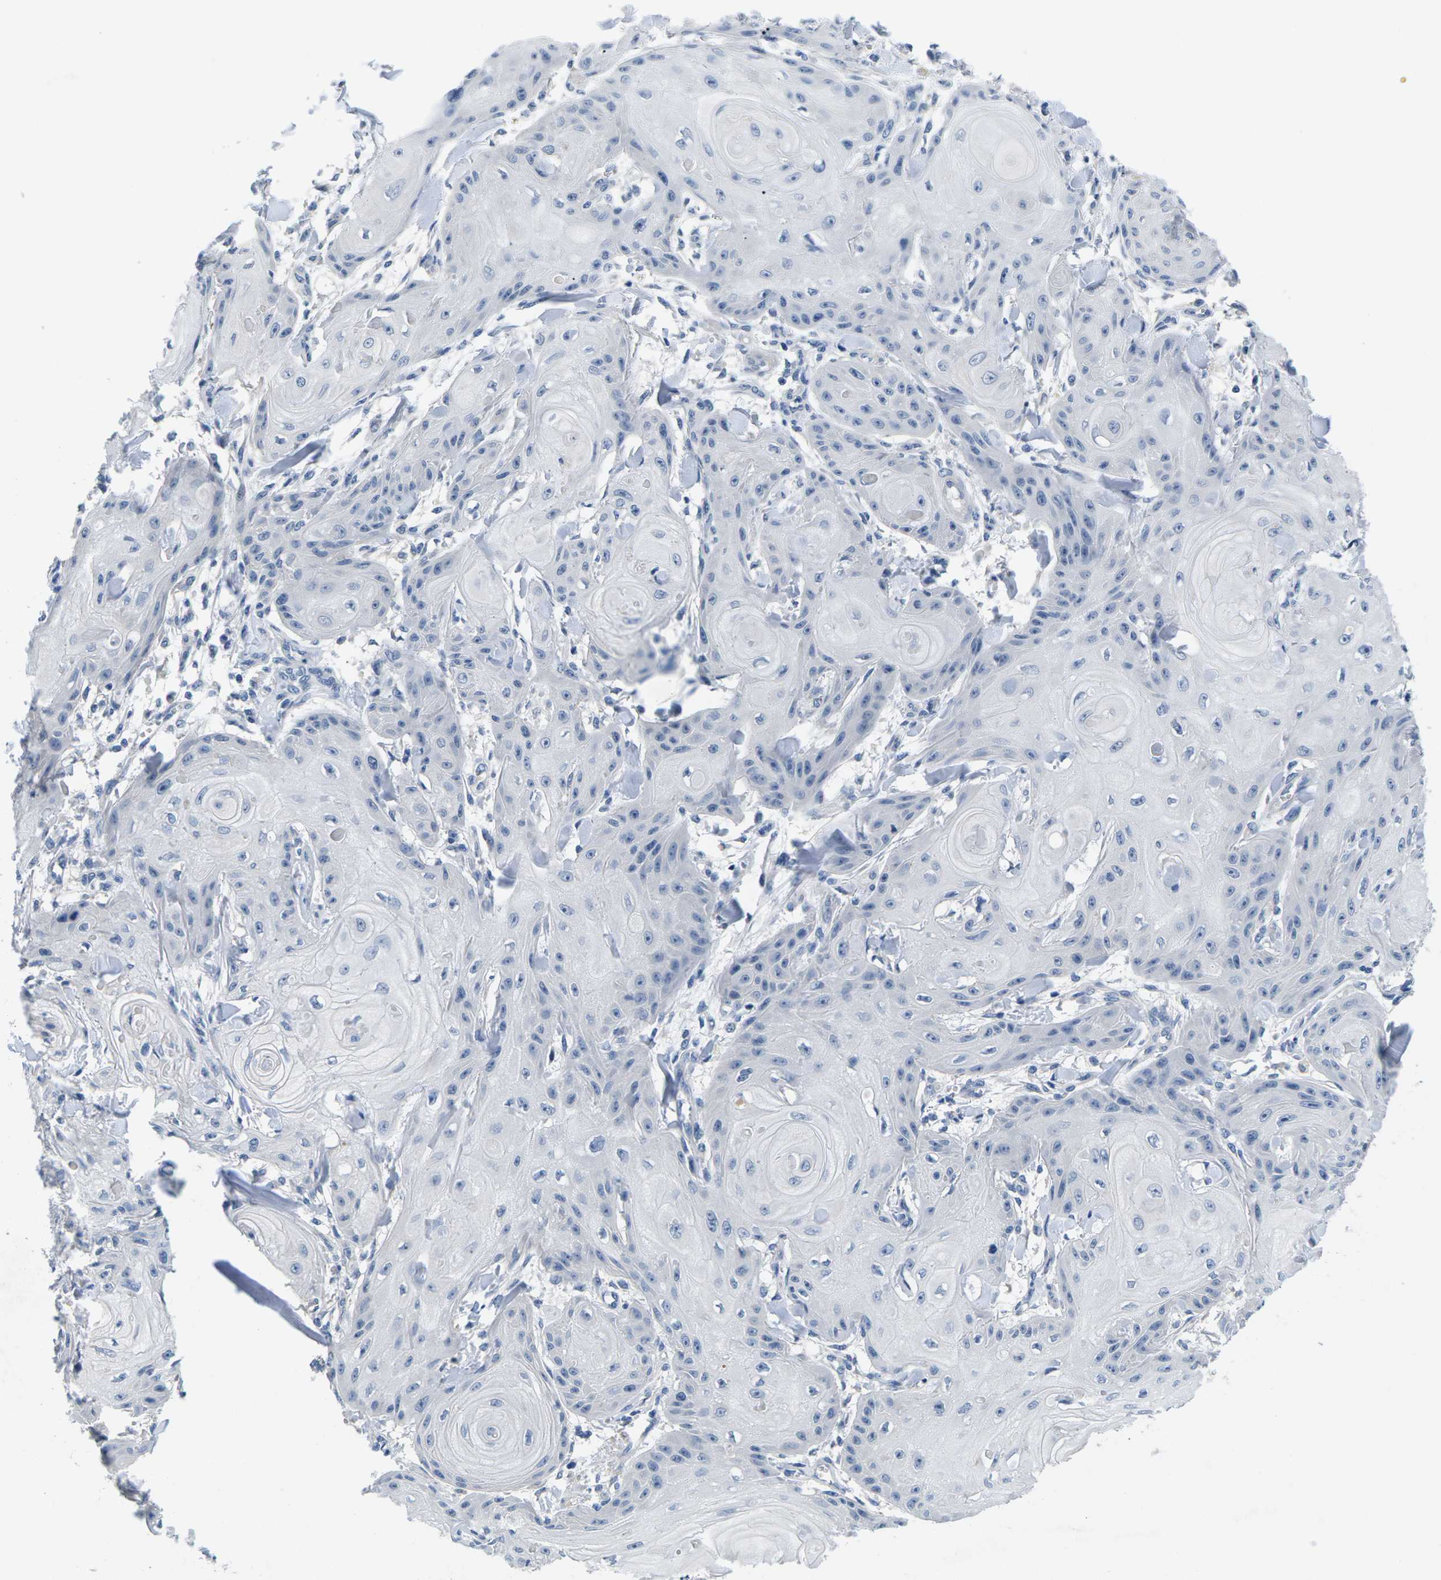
{"staining": {"intensity": "negative", "quantity": "none", "location": "none"}, "tissue": "skin cancer", "cell_type": "Tumor cells", "image_type": "cancer", "snomed": [{"axis": "morphology", "description": "Squamous cell carcinoma, NOS"}, {"axis": "topography", "description": "Skin"}], "caption": "This is a image of immunohistochemistry (IHC) staining of skin cancer, which shows no expression in tumor cells.", "gene": "TSPAN2", "patient": {"sex": "male", "age": 74}}